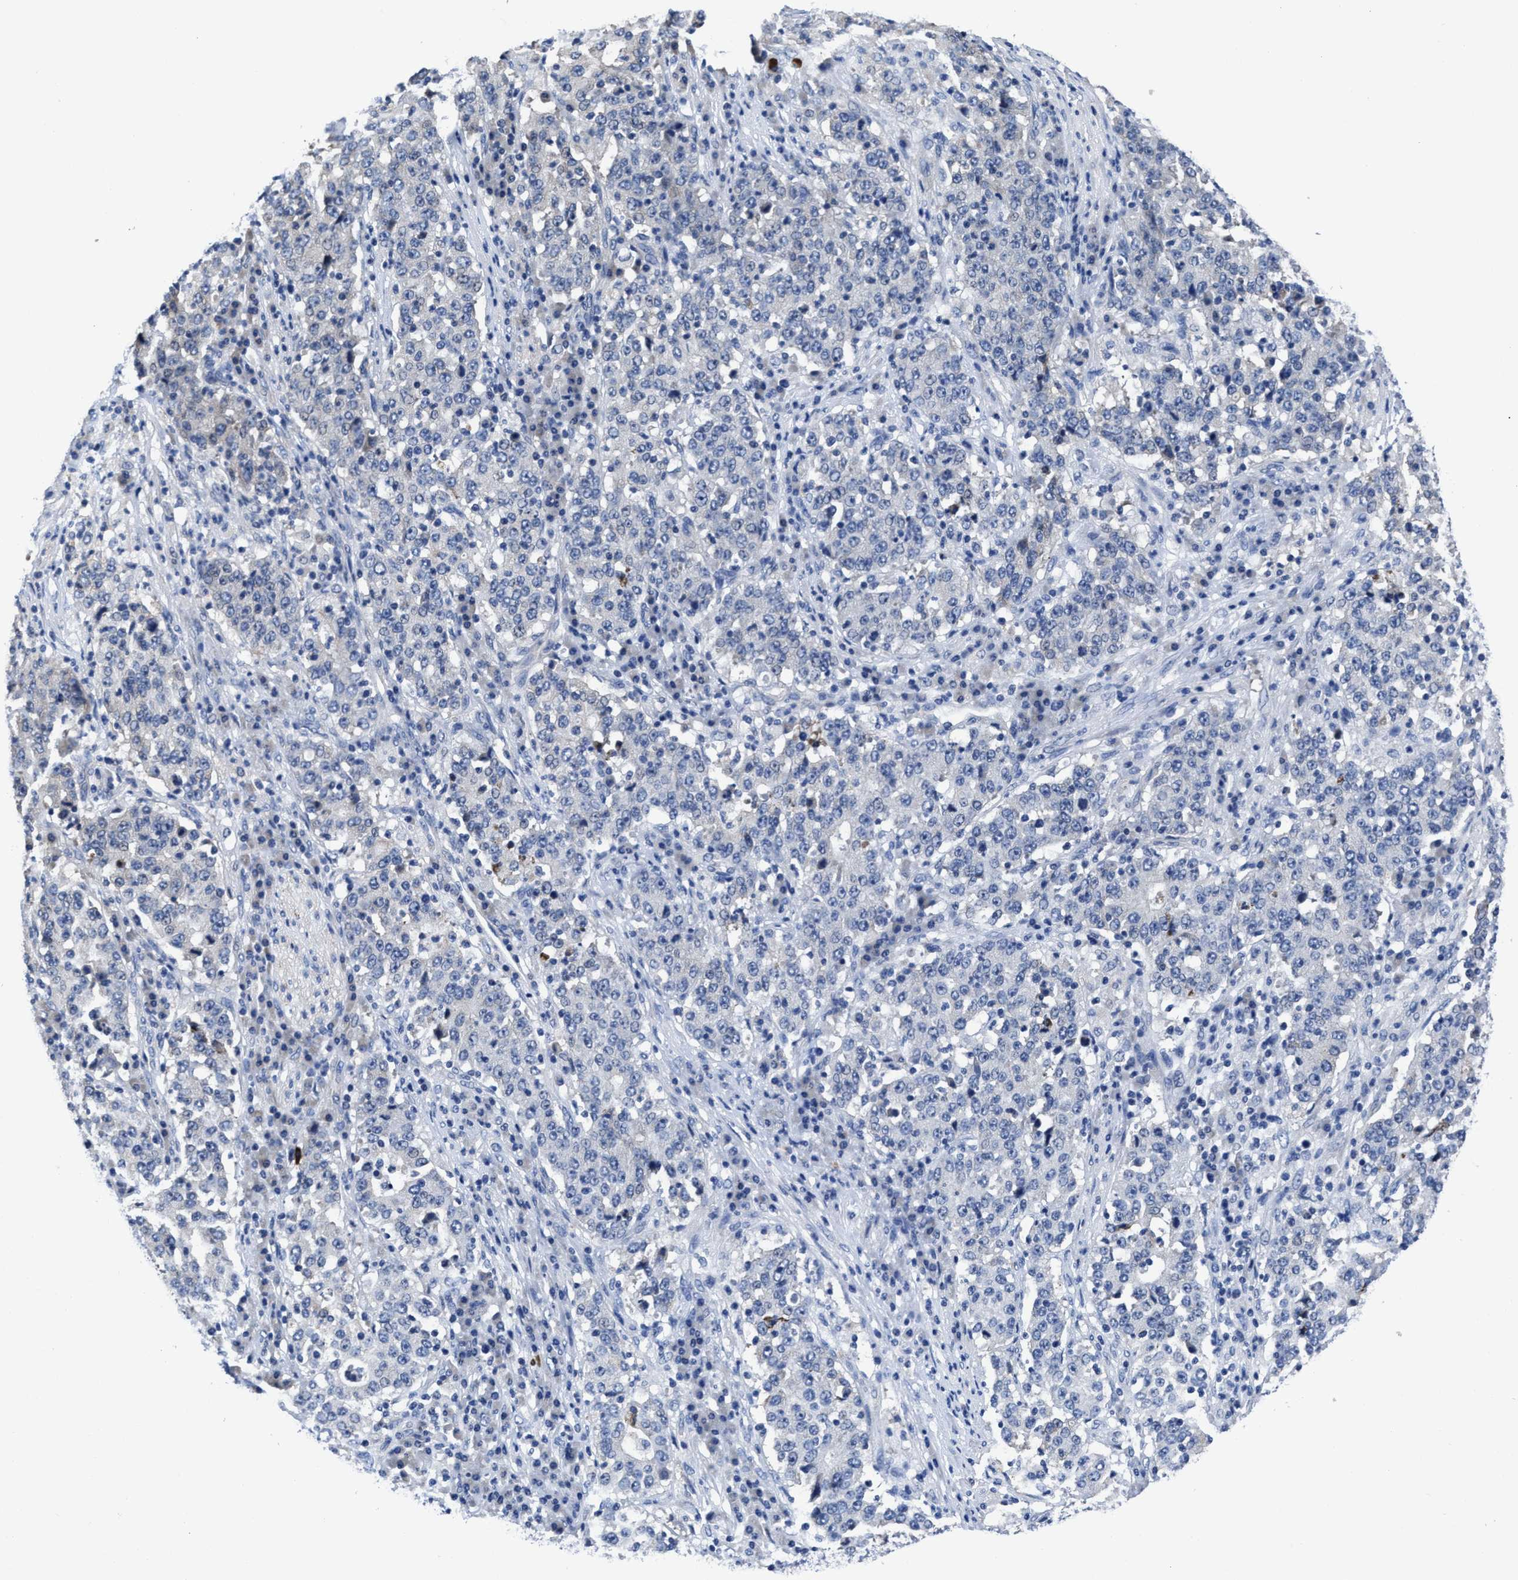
{"staining": {"intensity": "negative", "quantity": "none", "location": "none"}, "tissue": "stomach cancer", "cell_type": "Tumor cells", "image_type": "cancer", "snomed": [{"axis": "morphology", "description": "Adenocarcinoma, NOS"}, {"axis": "topography", "description": "Stomach"}], "caption": "Stomach cancer stained for a protein using immunohistochemistry exhibits no positivity tumor cells.", "gene": "HOOK1", "patient": {"sex": "male", "age": 59}}